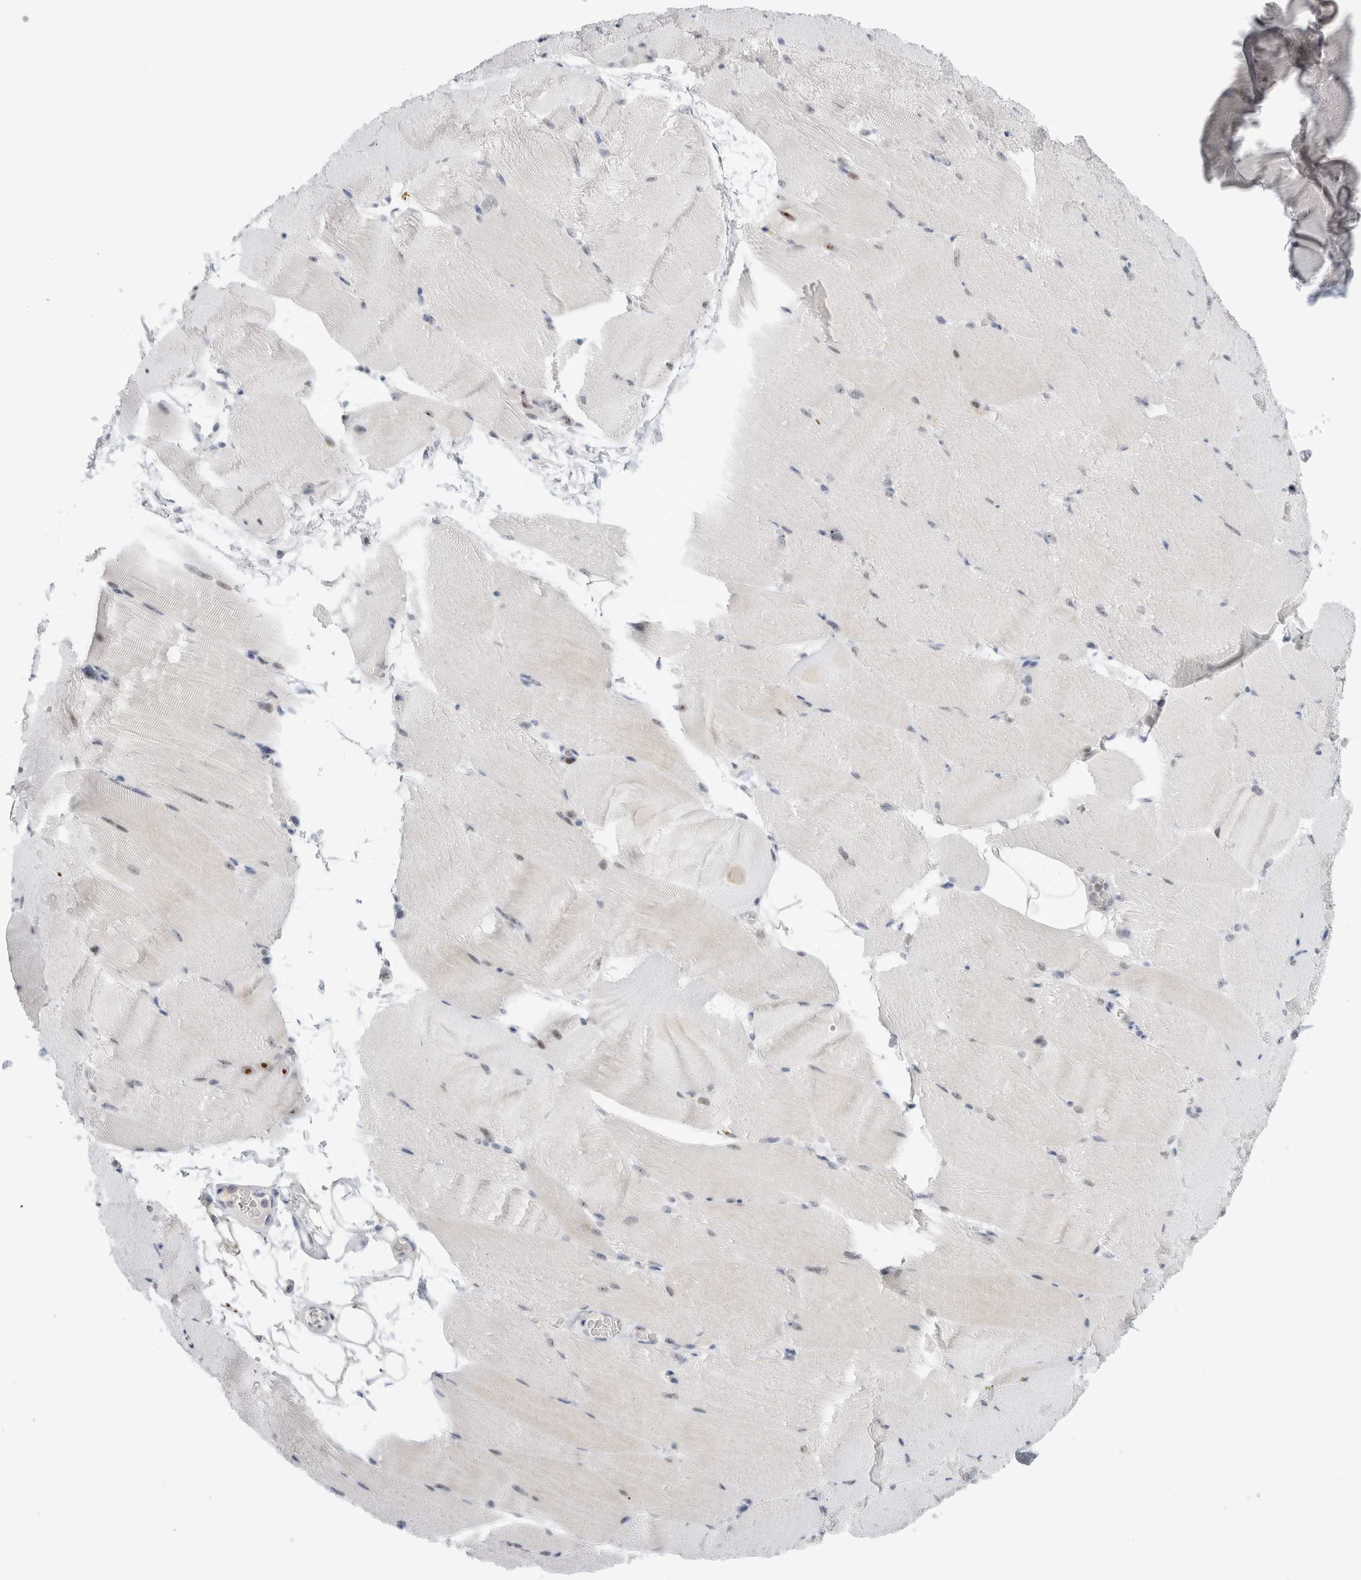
{"staining": {"intensity": "moderate", "quantity": "<25%", "location": "nuclear"}, "tissue": "skeletal muscle", "cell_type": "Myocytes", "image_type": "normal", "snomed": [{"axis": "morphology", "description": "Normal tissue, NOS"}, {"axis": "topography", "description": "Skeletal muscle"}, {"axis": "topography", "description": "Parathyroid gland"}], "caption": "IHC (DAB) staining of normal skeletal muscle reveals moderate nuclear protein expression in about <25% of myocytes. (IHC, brightfield microscopy, high magnification).", "gene": "CERS5", "patient": {"sex": "female", "age": 37}}